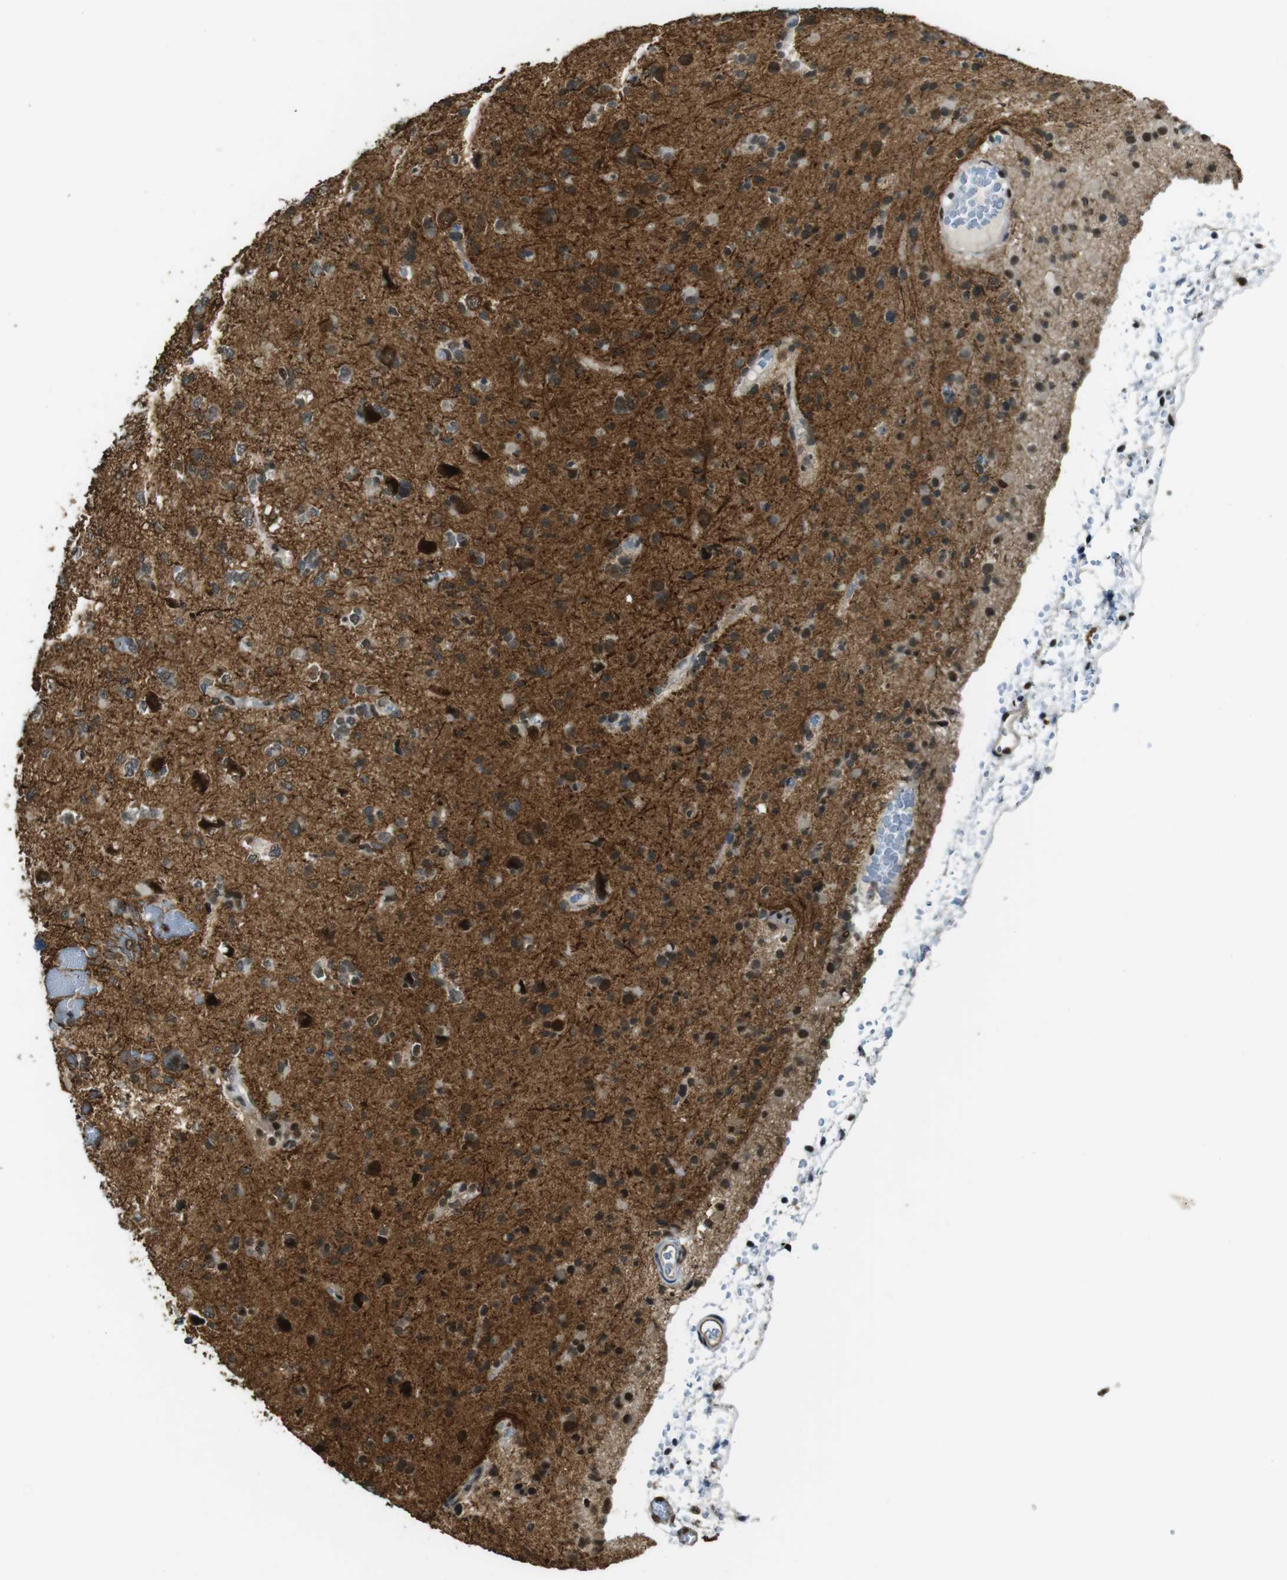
{"staining": {"intensity": "weak", "quantity": "25%-75%", "location": "nuclear"}, "tissue": "glioma", "cell_type": "Tumor cells", "image_type": "cancer", "snomed": [{"axis": "morphology", "description": "Glioma, malignant, Low grade"}, {"axis": "topography", "description": "Brain"}], "caption": "Immunohistochemical staining of human malignant low-grade glioma reveals weak nuclear protein expression in approximately 25%-75% of tumor cells. The staining was performed using DAB (3,3'-diaminobenzidine), with brown indicating positive protein expression. Nuclei are stained blue with hematoxylin.", "gene": "CSNK2B", "patient": {"sex": "female", "age": 22}}